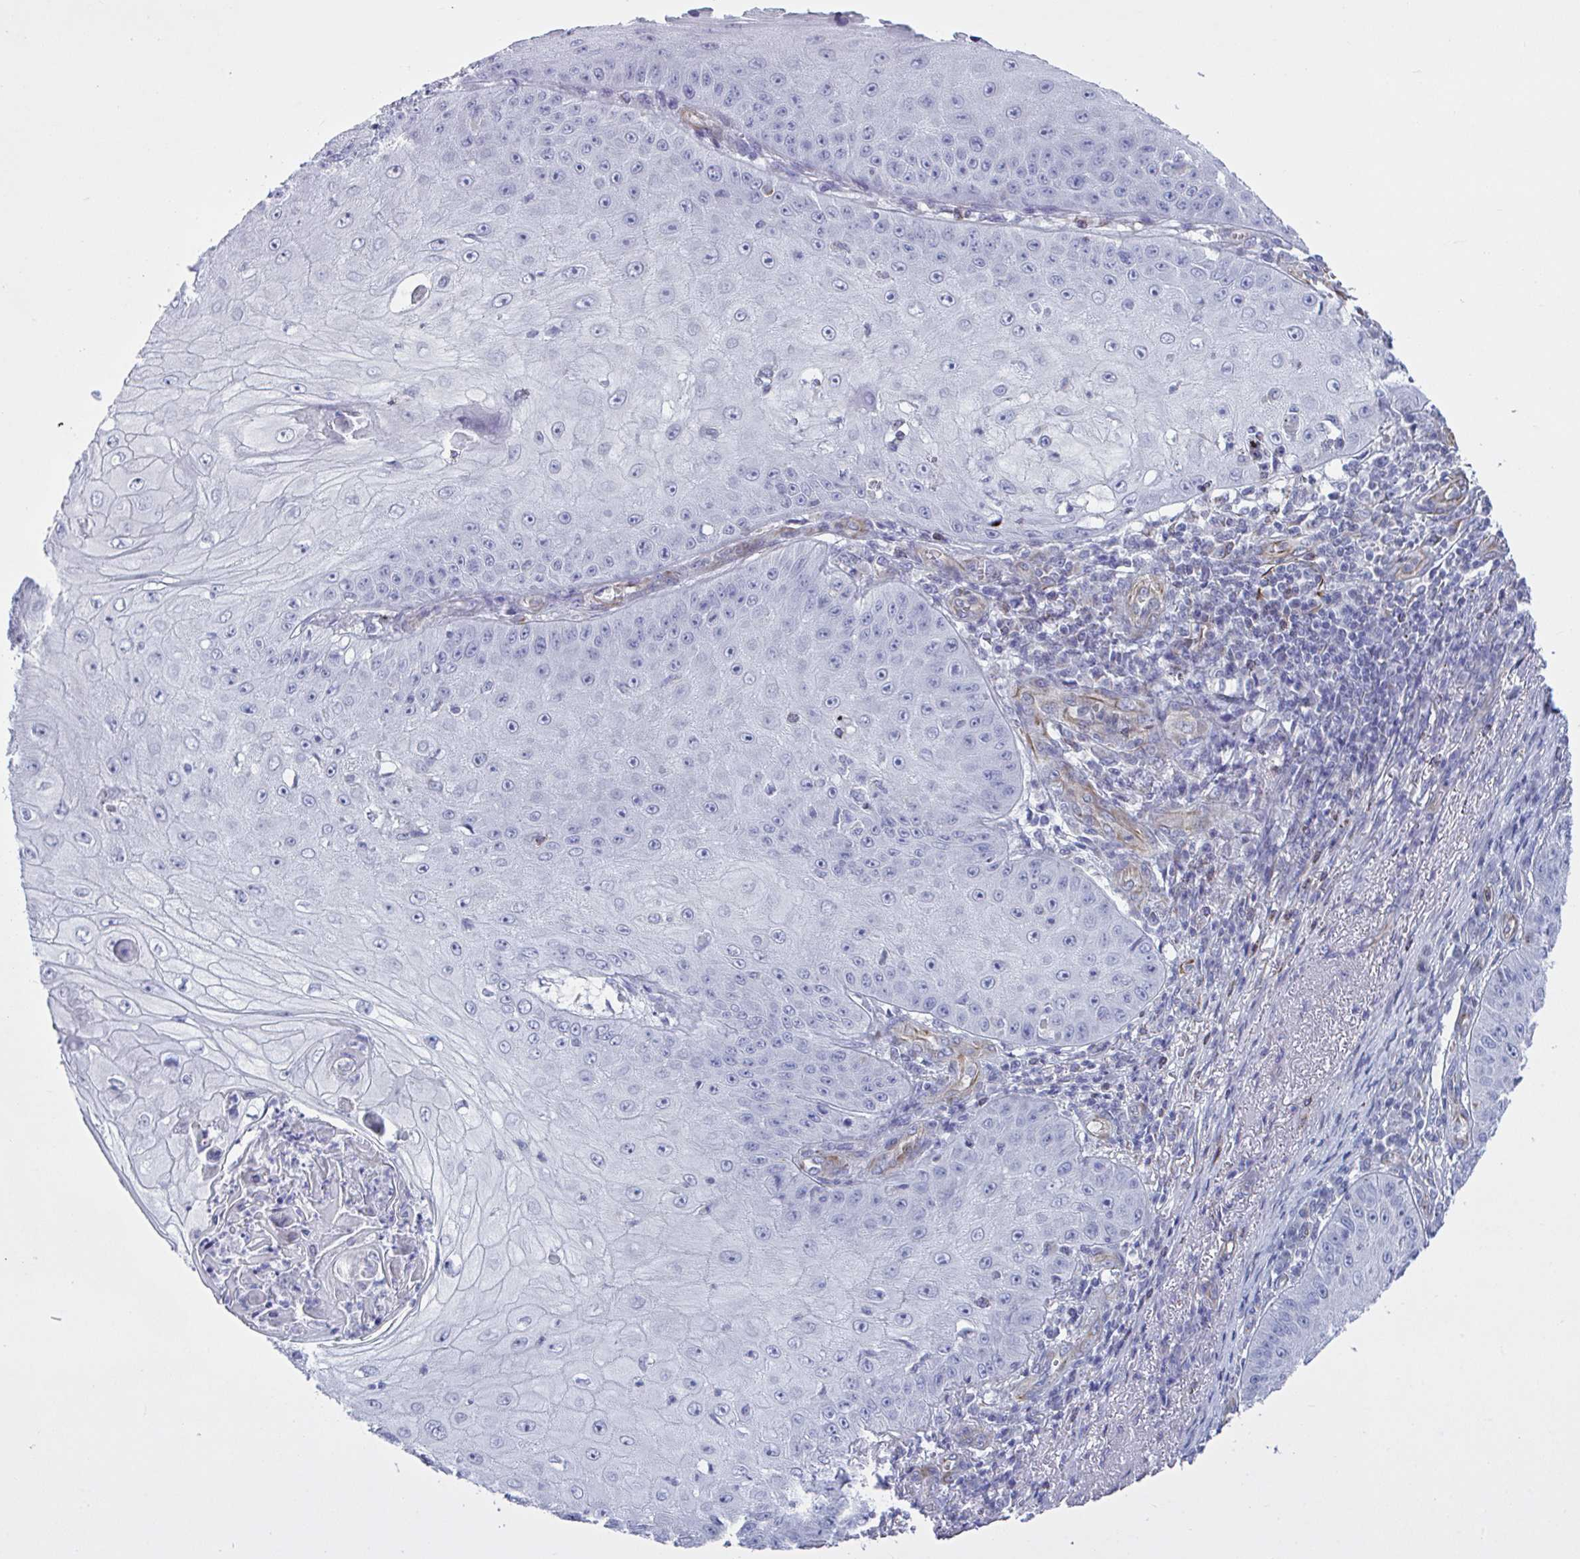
{"staining": {"intensity": "negative", "quantity": "none", "location": "none"}, "tissue": "skin cancer", "cell_type": "Tumor cells", "image_type": "cancer", "snomed": [{"axis": "morphology", "description": "Squamous cell carcinoma, NOS"}, {"axis": "topography", "description": "Skin"}], "caption": "High power microscopy histopathology image of an IHC photomicrograph of skin cancer, revealing no significant expression in tumor cells.", "gene": "TMEM86B", "patient": {"sex": "male", "age": 70}}